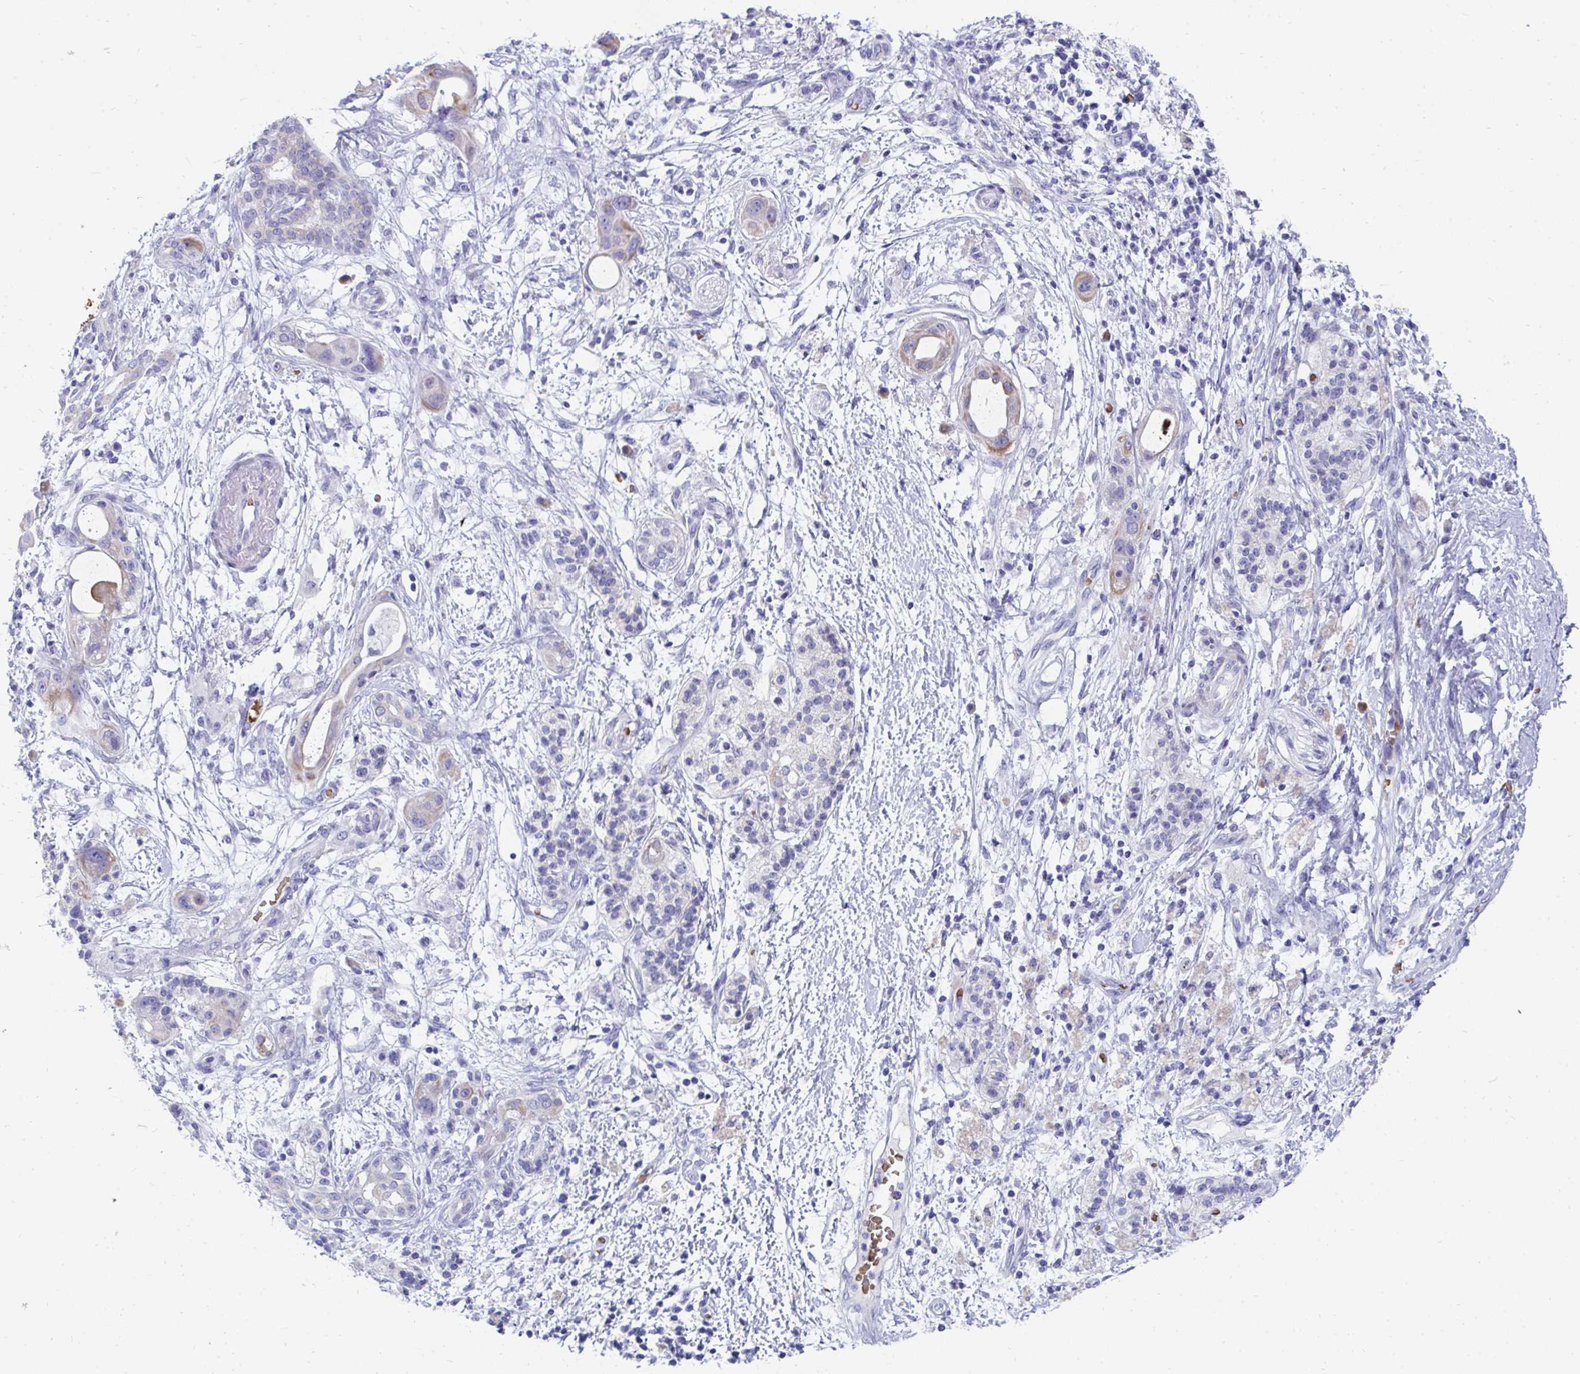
{"staining": {"intensity": "moderate", "quantity": "<25%", "location": "cytoplasmic/membranous"}, "tissue": "pancreatic cancer", "cell_type": "Tumor cells", "image_type": "cancer", "snomed": [{"axis": "morphology", "description": "Adenocarcinoma, NOS"}, {"axis": "topography", "description": "Pancreas"}], "caption": "A low amount of moderate cytoplasmic/membranous expression is appreciated in approximately <25% of tumor cells in pancreatic cancer (adenocarcinoma) tissue. The staining is performed using DAB brown chromogen to label protein expression. The nuclei are counter-stained blue using hematoxylin.", "gene": "MROH2B", "patient": {"sex": "male", "age": 68}}